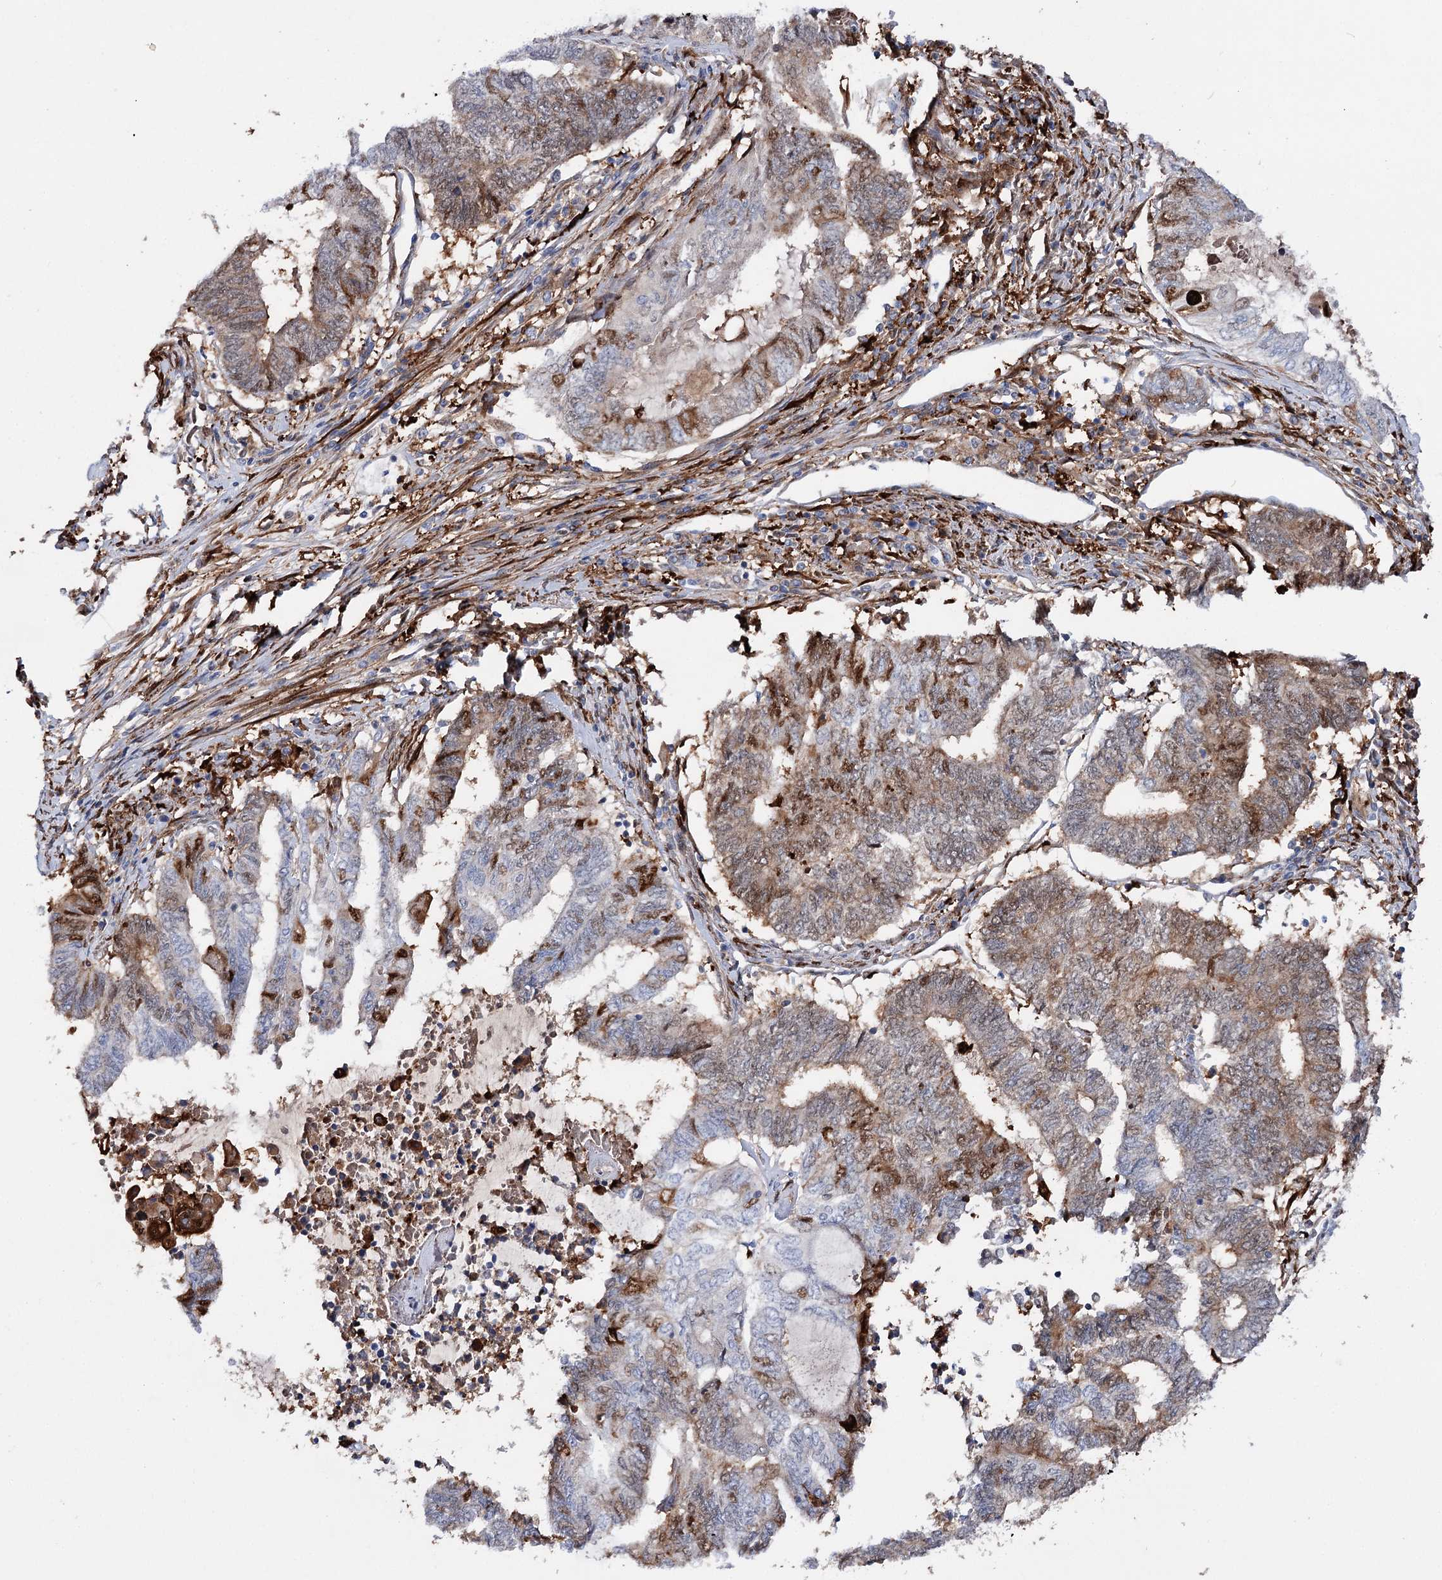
{"staining": {"intensity": "moderate", "quantity": "25%-75%", "location": "cytoplasmic/membranous,nuclear"}, "tissue": "endometrial cancer", "cell_type": "Tumor cells", "image_type": "cancer", "snomed": [{"axis": "morphology", "description": "Adenocarcinoma, NOS"}, {"axis": "topography", "description": "Uterus"}, {"axis": "topography", "description": "Endometrium"}], "caption": "A micrograph of endometrial cancer stained for a protein displays moderate cytoplasmic/membranous and nuclear brown staining in tumor cells. (brown staining indicates protein expression, while blue staining denotes nuclei).", "gene": "CFAP46", "patient": {"sex": "female", "age": 70}}